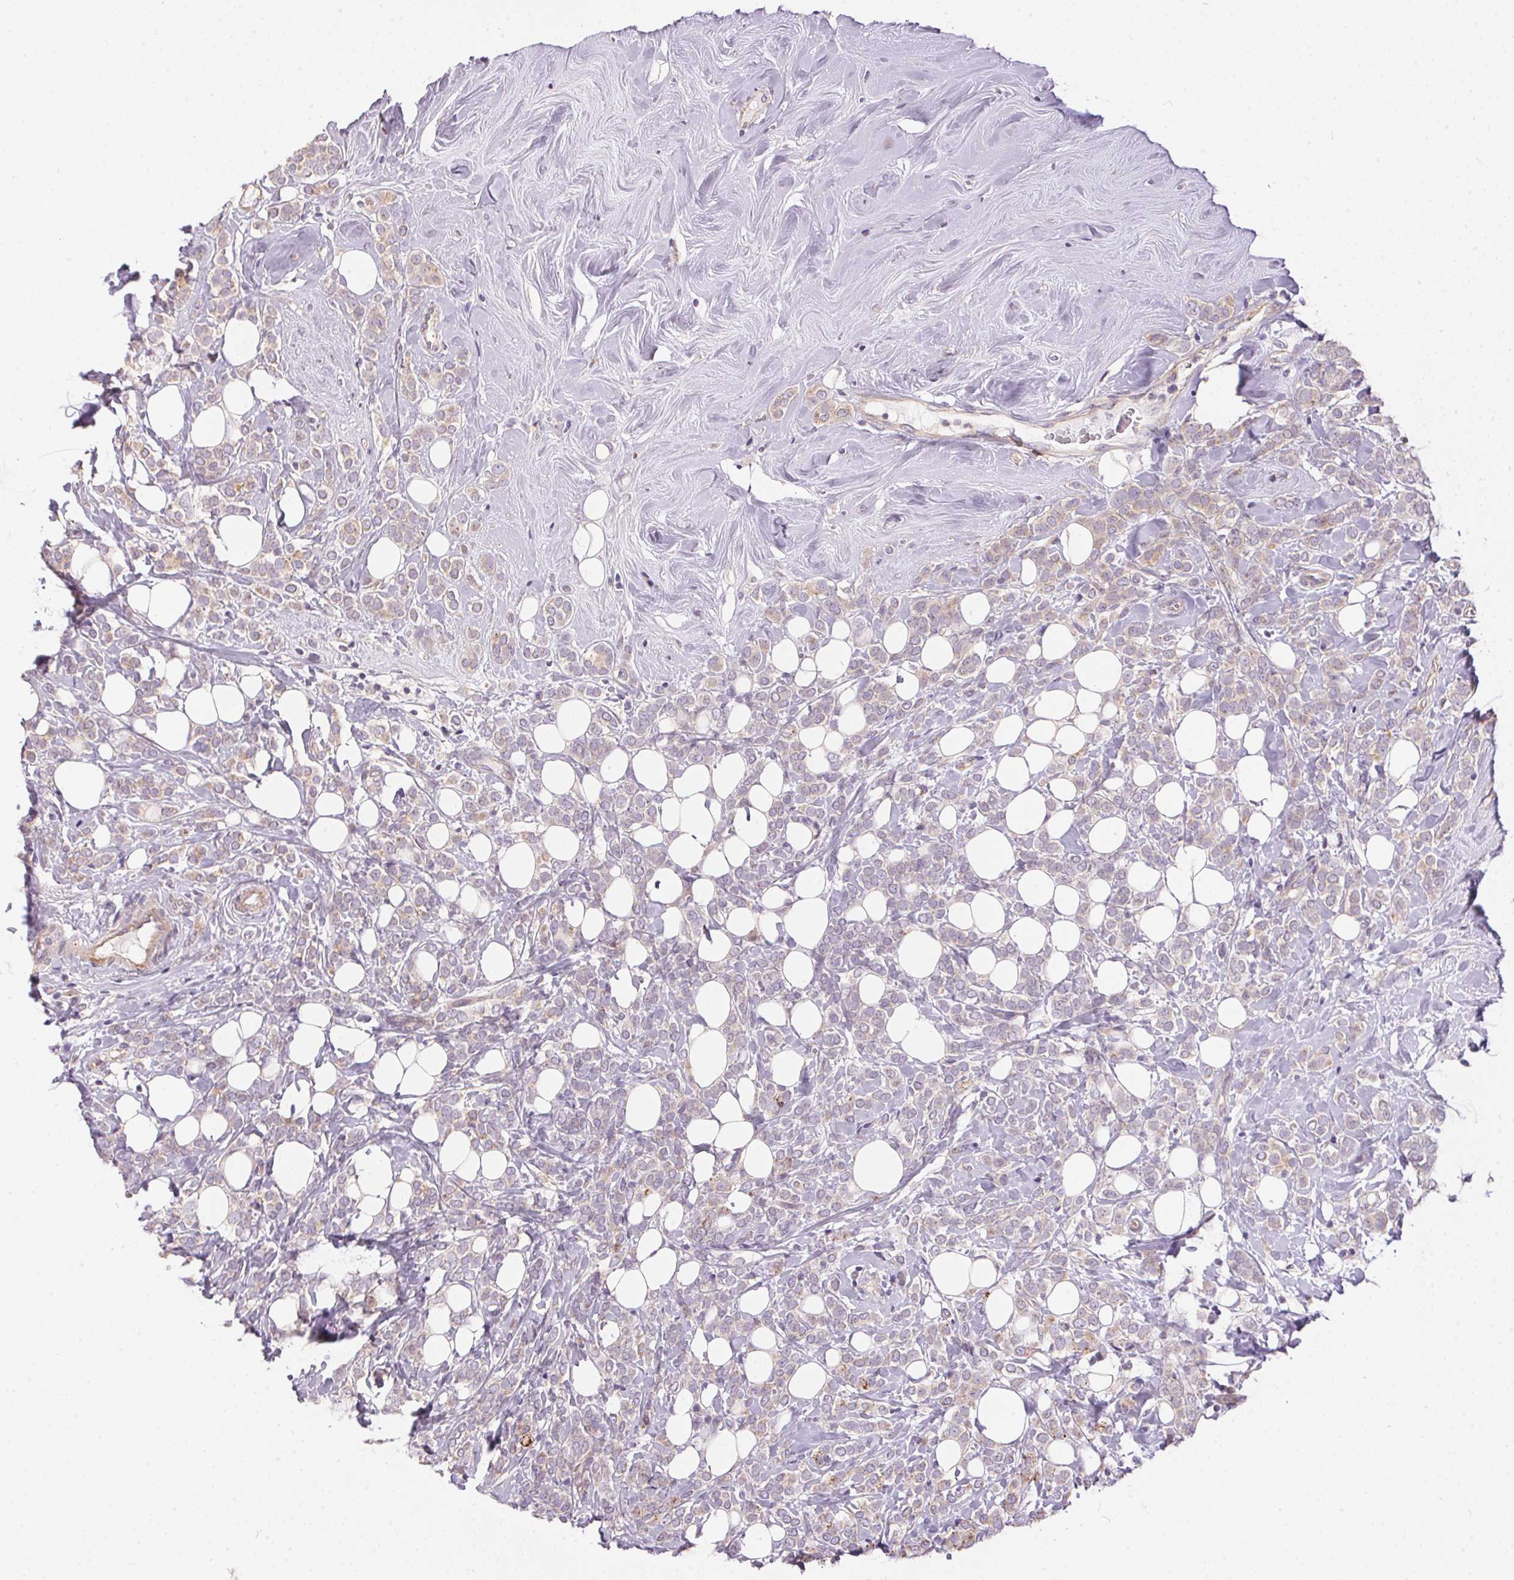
{"staining": {"intensity": "weak", "quantity": "<25%", "location": "cytoplasmic/membranous"}, "tissue": "breast cancer", "cell_type": "Tumor cells", "image_type": "cancer", "snomed": [{"axis": "morphology", "description": "Lobular carcinoma"}, {"axis": "topography", "description": "Breast"}], "caption": "Immunohistochemical staining of breast cancer reveals no significant positivity in tumor cells.", "gene": "UNC13B", "patient": {"sex": "female", "age": 49}}